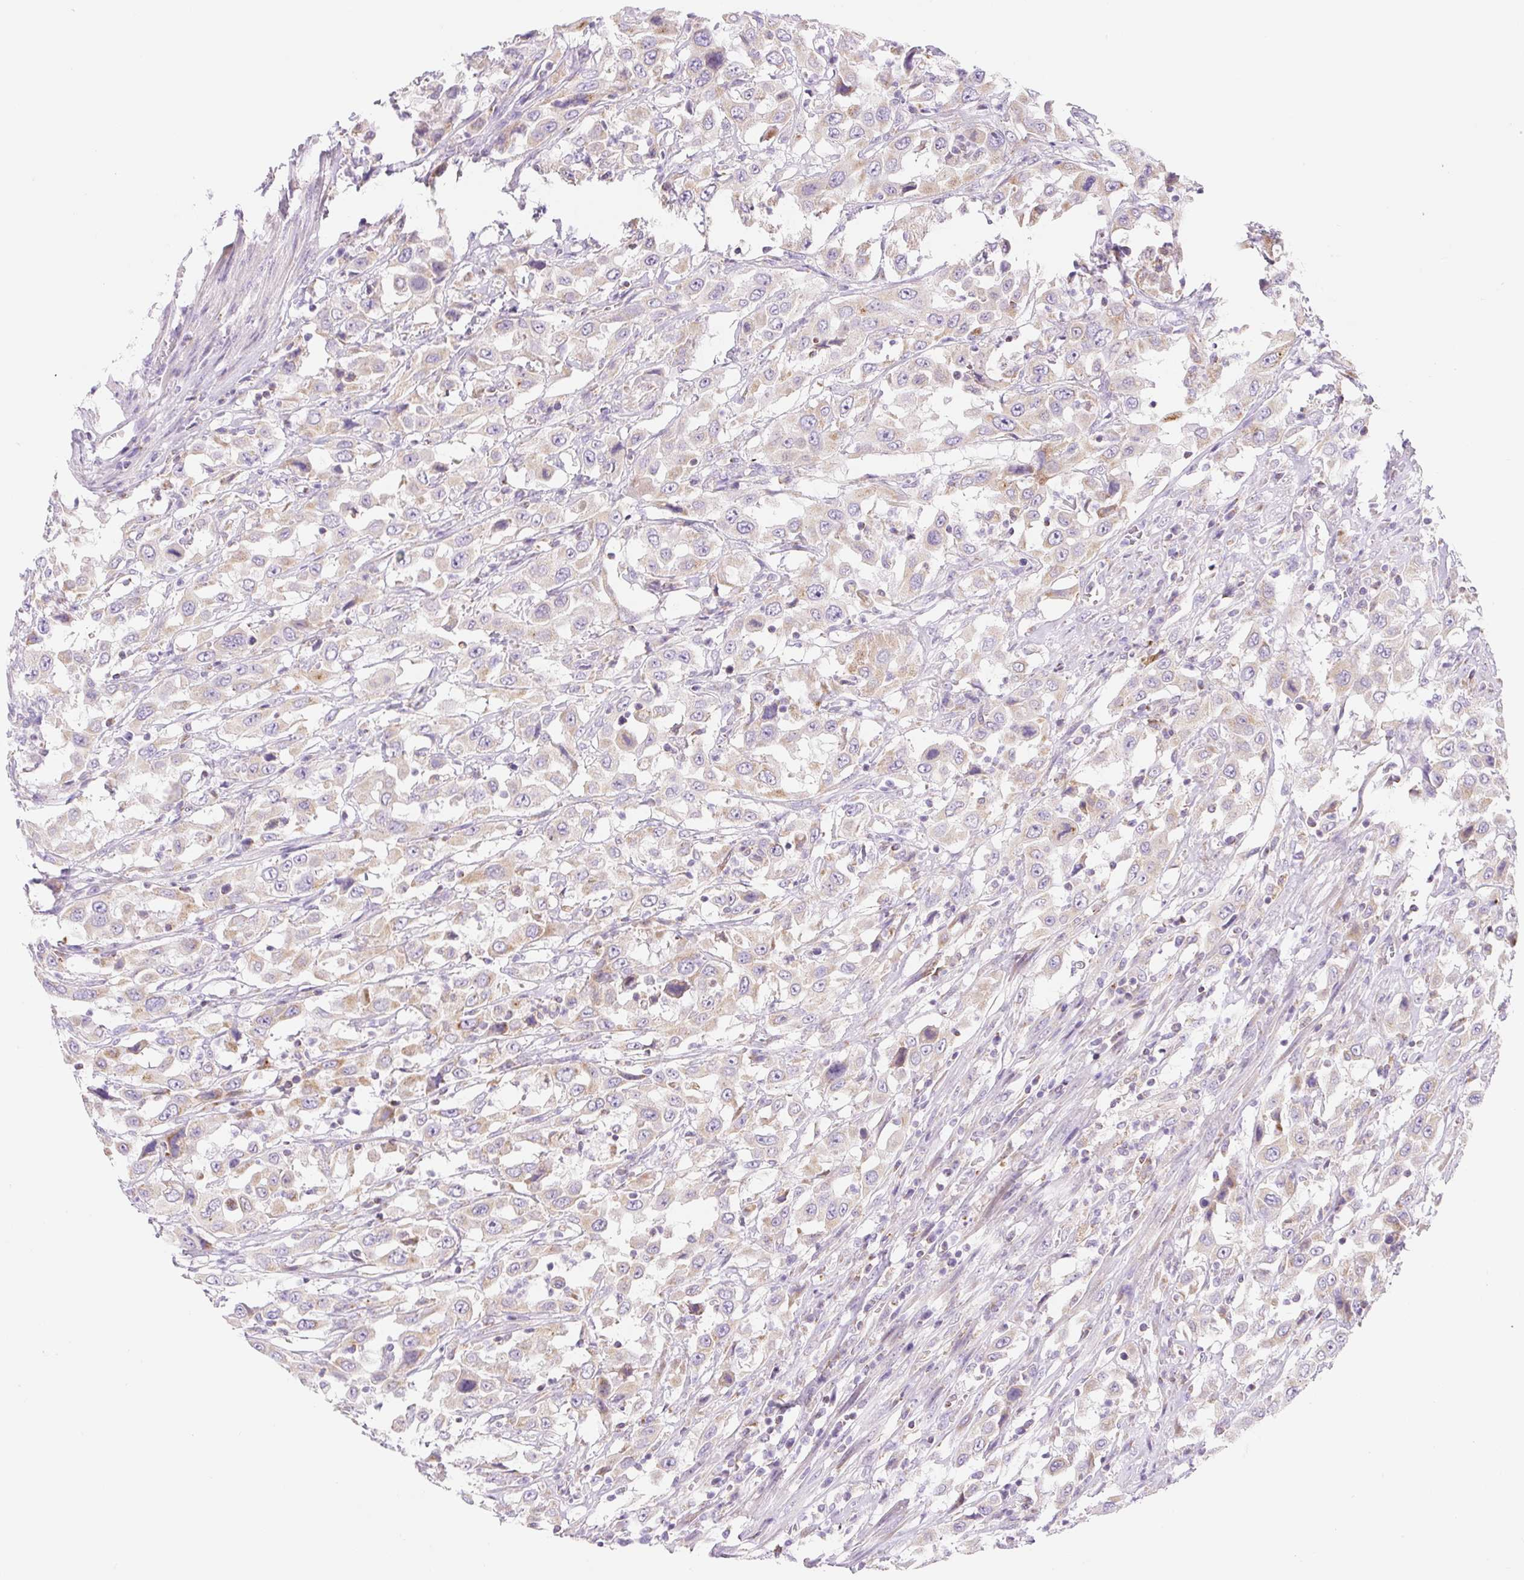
{"staining": {"intensity": "weak", "quantity": "25%-75%", "location": "cytoplasmic/membranous"}, "tissue": "urothelial cancer", "cell_type": "Tumor cells", "image_type": "cancer", "snomed": [{"axis": "morphology", "description": "Urothelial carcinoma, High grade"}, {"axis": "topography", "description": "Urinary bladder"}], "caption": "This is an image of immunohistochemistry staining of urothelial carcinoma (high-grade), which shows weak staining in the cytoplasmic/membranous of tumor cells.", "gene": "FOCAD", "patient": {"sex": "male", "age": 61}}